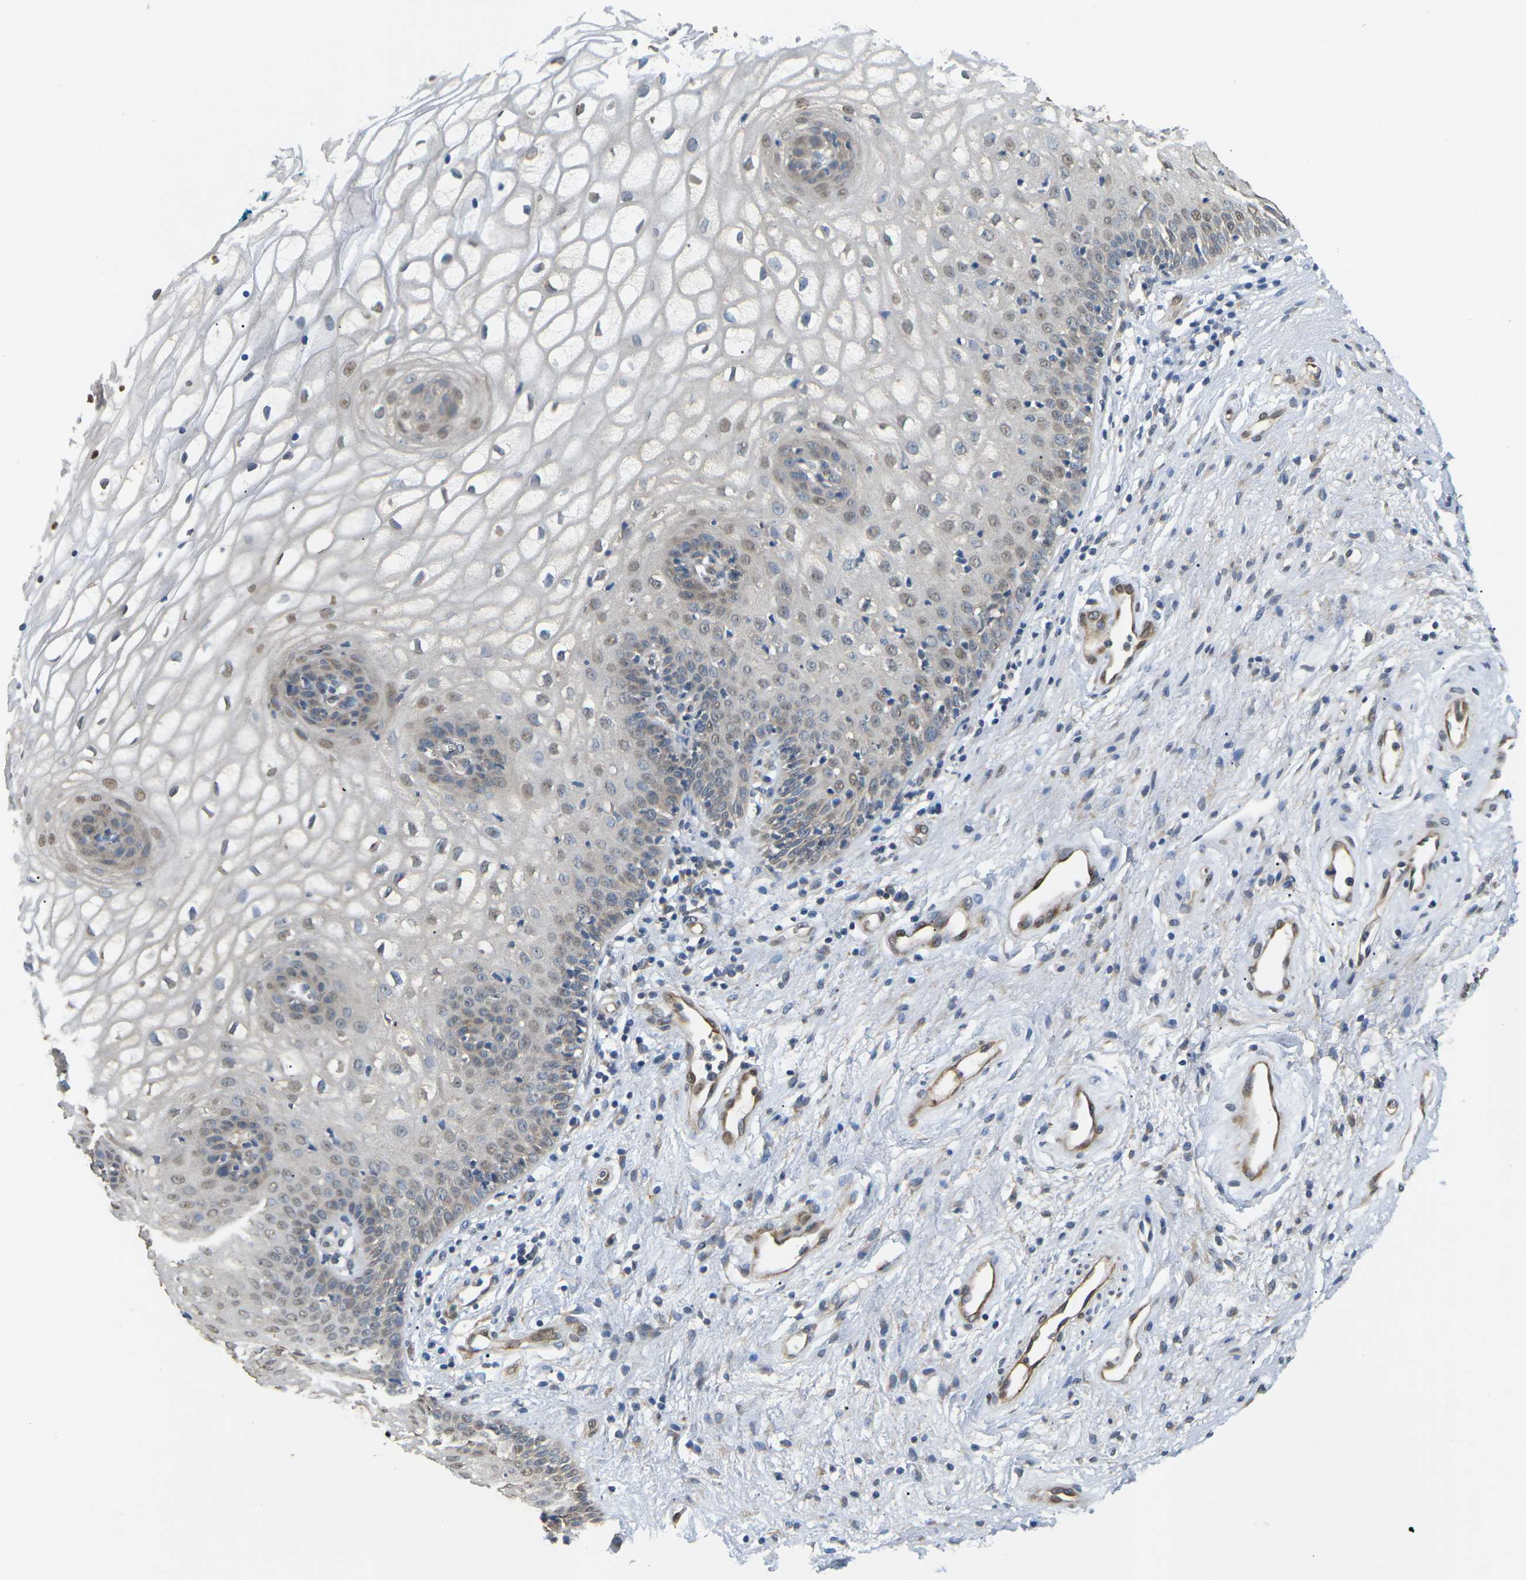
{"staining": {"intensity": "moderate", "quantity": "25%-75%", "location": "nuclear"}, "tissue": "vagina", "cell_type": "Squamous epithelial cells", "image_type": "normal", "snomed": [{"axis": "morphology", "description": "Normal tissue, NOS"}, {"axis": "topography", "description": "Vagina"}], "caption": "Moderate nuclear protein positivity is seen in approximately 25%-75% of squamous epithelial cells in vagina.", "gene": "ERBB4", "patient": {"sex": "female", "age": 34}}